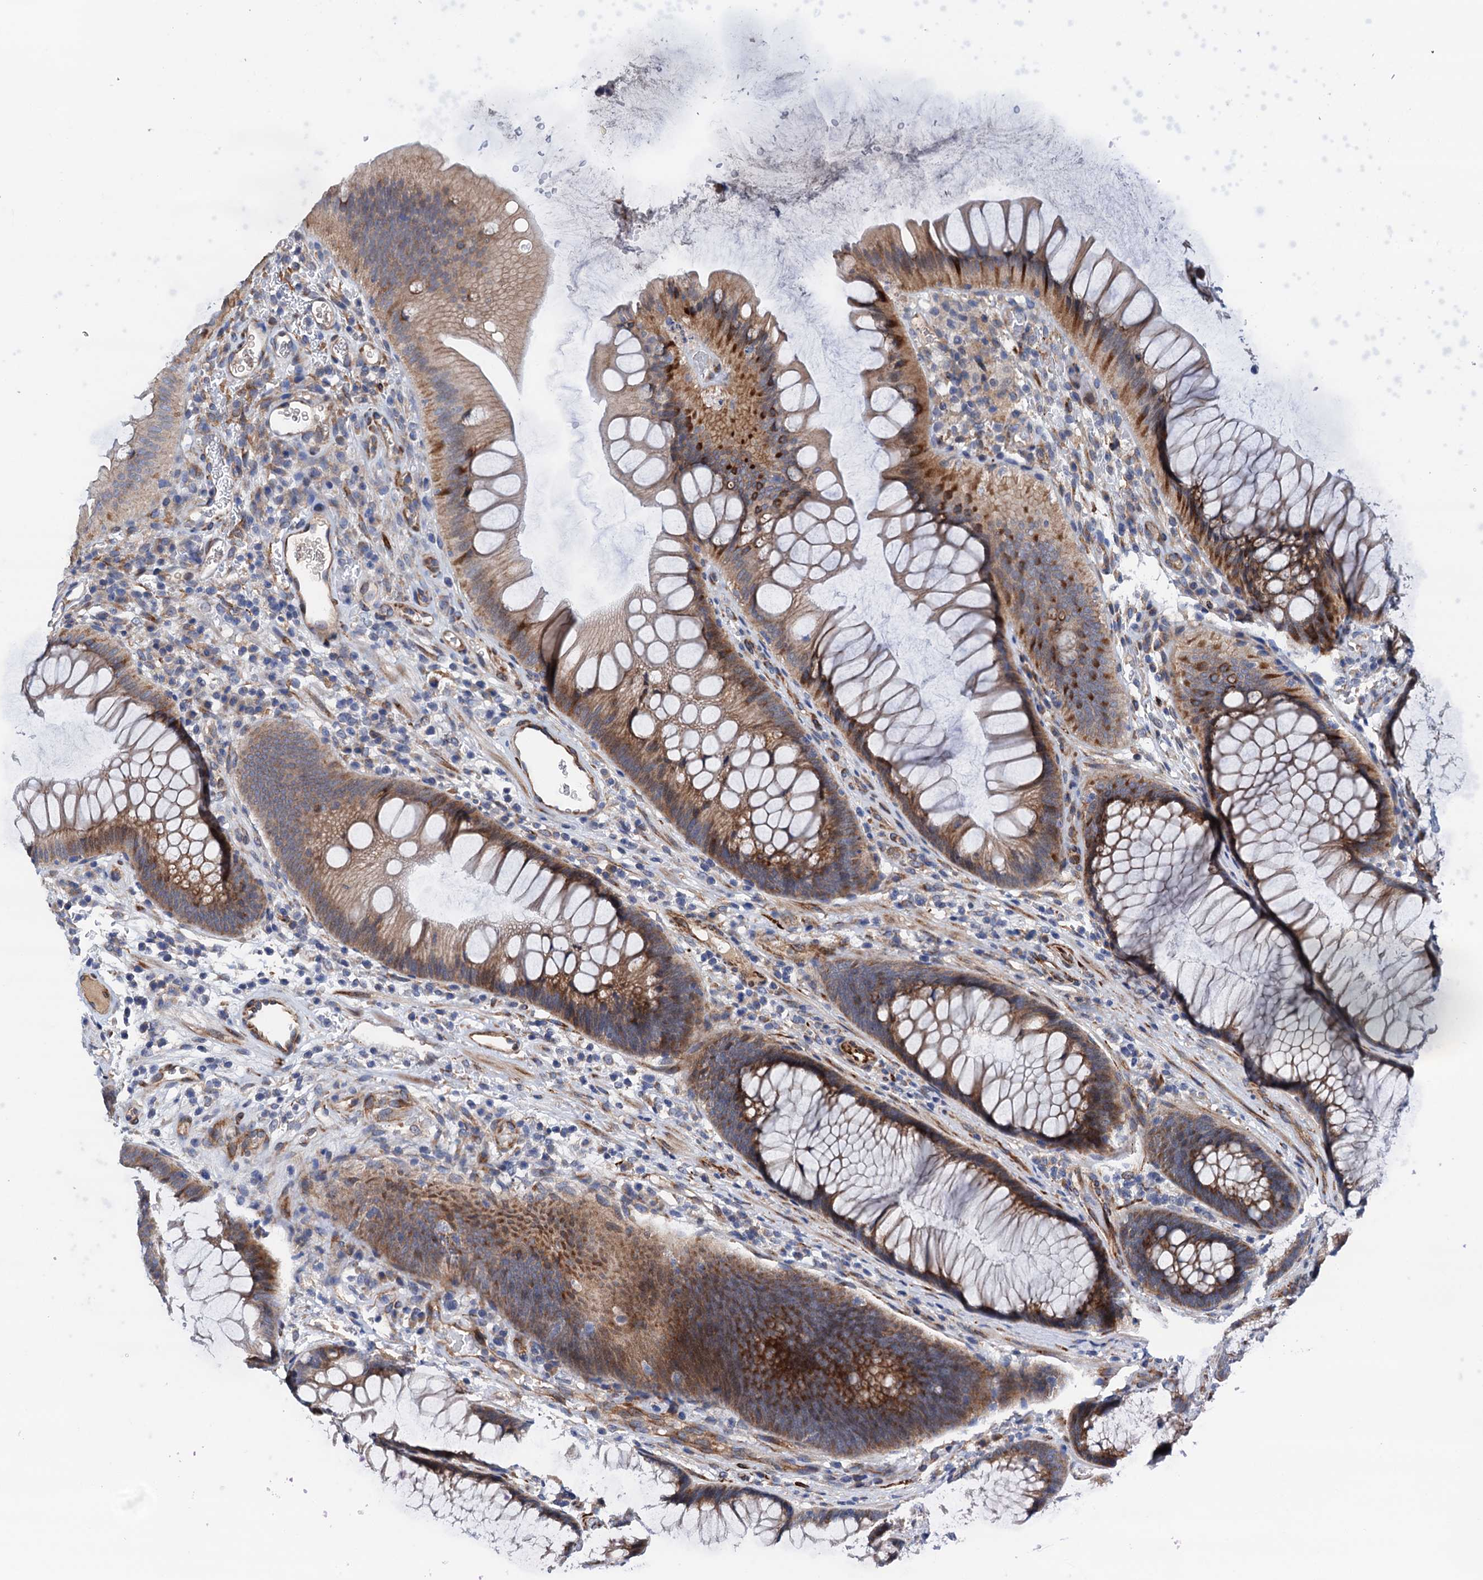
{"staining": {"intensity": "moderate", "quantity": ">75%", "location": "cytoplasmic/membranous"}, "tissue": "colon", "cell_type": "Endothelial cells", "image_type": "normal", "snomed": [{"axis": "morphology", "description": "Normal tissue, NOS"}, {"axis": "topography", "description": "Colon"}], "caption": "Immunohistochemistry staining of unremarkable colon, which reveals medium levels of moderate cytoplasmic/membranous expression in about >75% of endothelial cells indicating moderate cytoplasmic/membranous protein positivity. The staining was performed using DAB (3,3'-diaminobenzidine) (brown) for protein detection and nuclei were counterstained in hematoxylin (blue).", "gene": "RASSF9", "patient": {"sex": "female", "age": 82}}